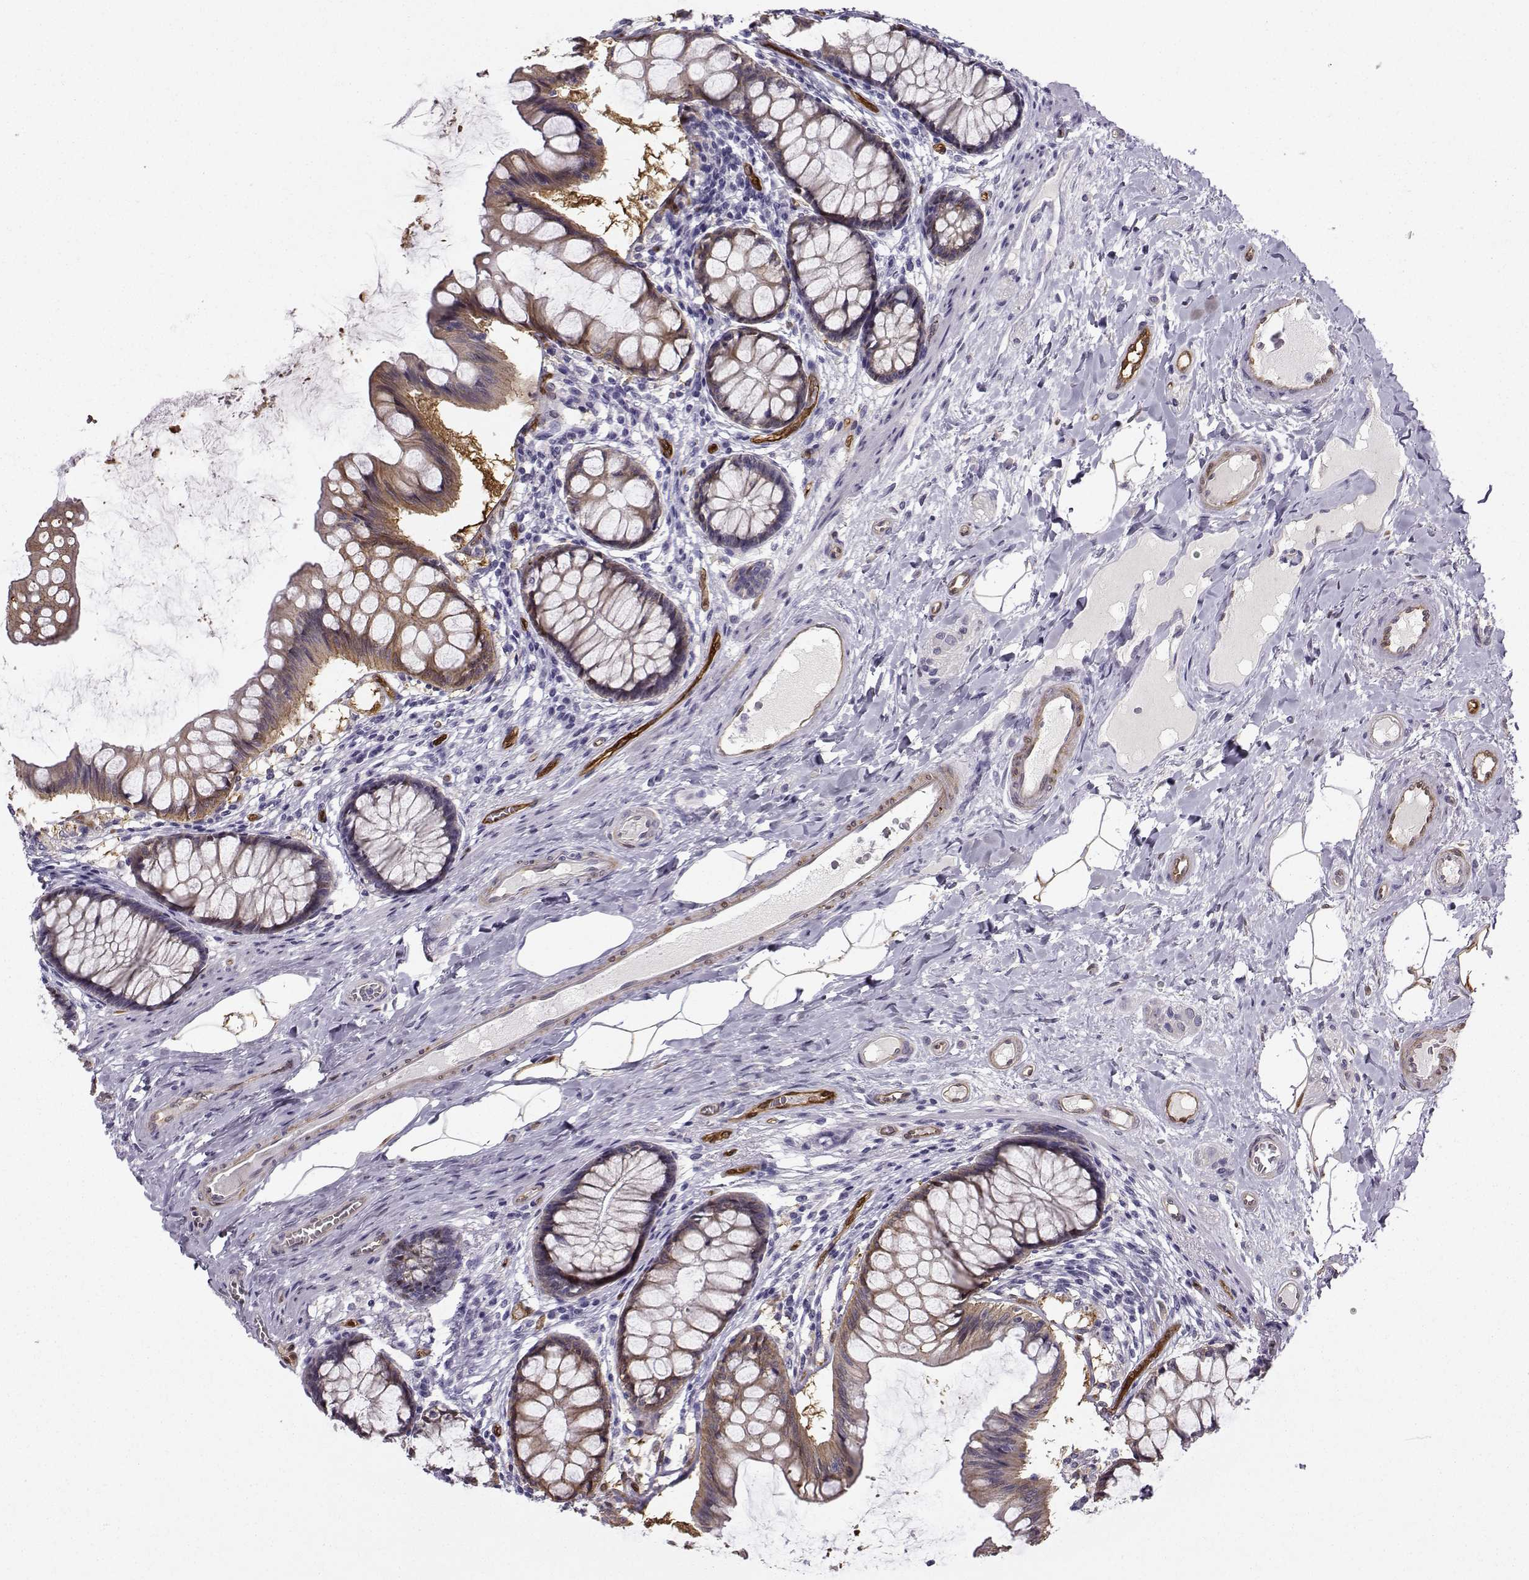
{"staining": {"intensity": "strong", "quantity": "25%-75%", "location": "cytoplasmic/membranous"}, "tissue": "colon", "cell_type": "Endothelial cells", "image_type": "normal", "snomed": [{"axis": "morphology", "description": "Normal tissue, NOS"}, {"axis": "topography", "description": "Colon"}], "caption": "A high-resolution photomicrograph shows IHC staining of unremarkable colon, which reveals strong cytoplasmic/membranous expression in about 25%-75% of endothelial cells.", "gene": "NQO1", "patient": {"sex": "female", "age": 65}}